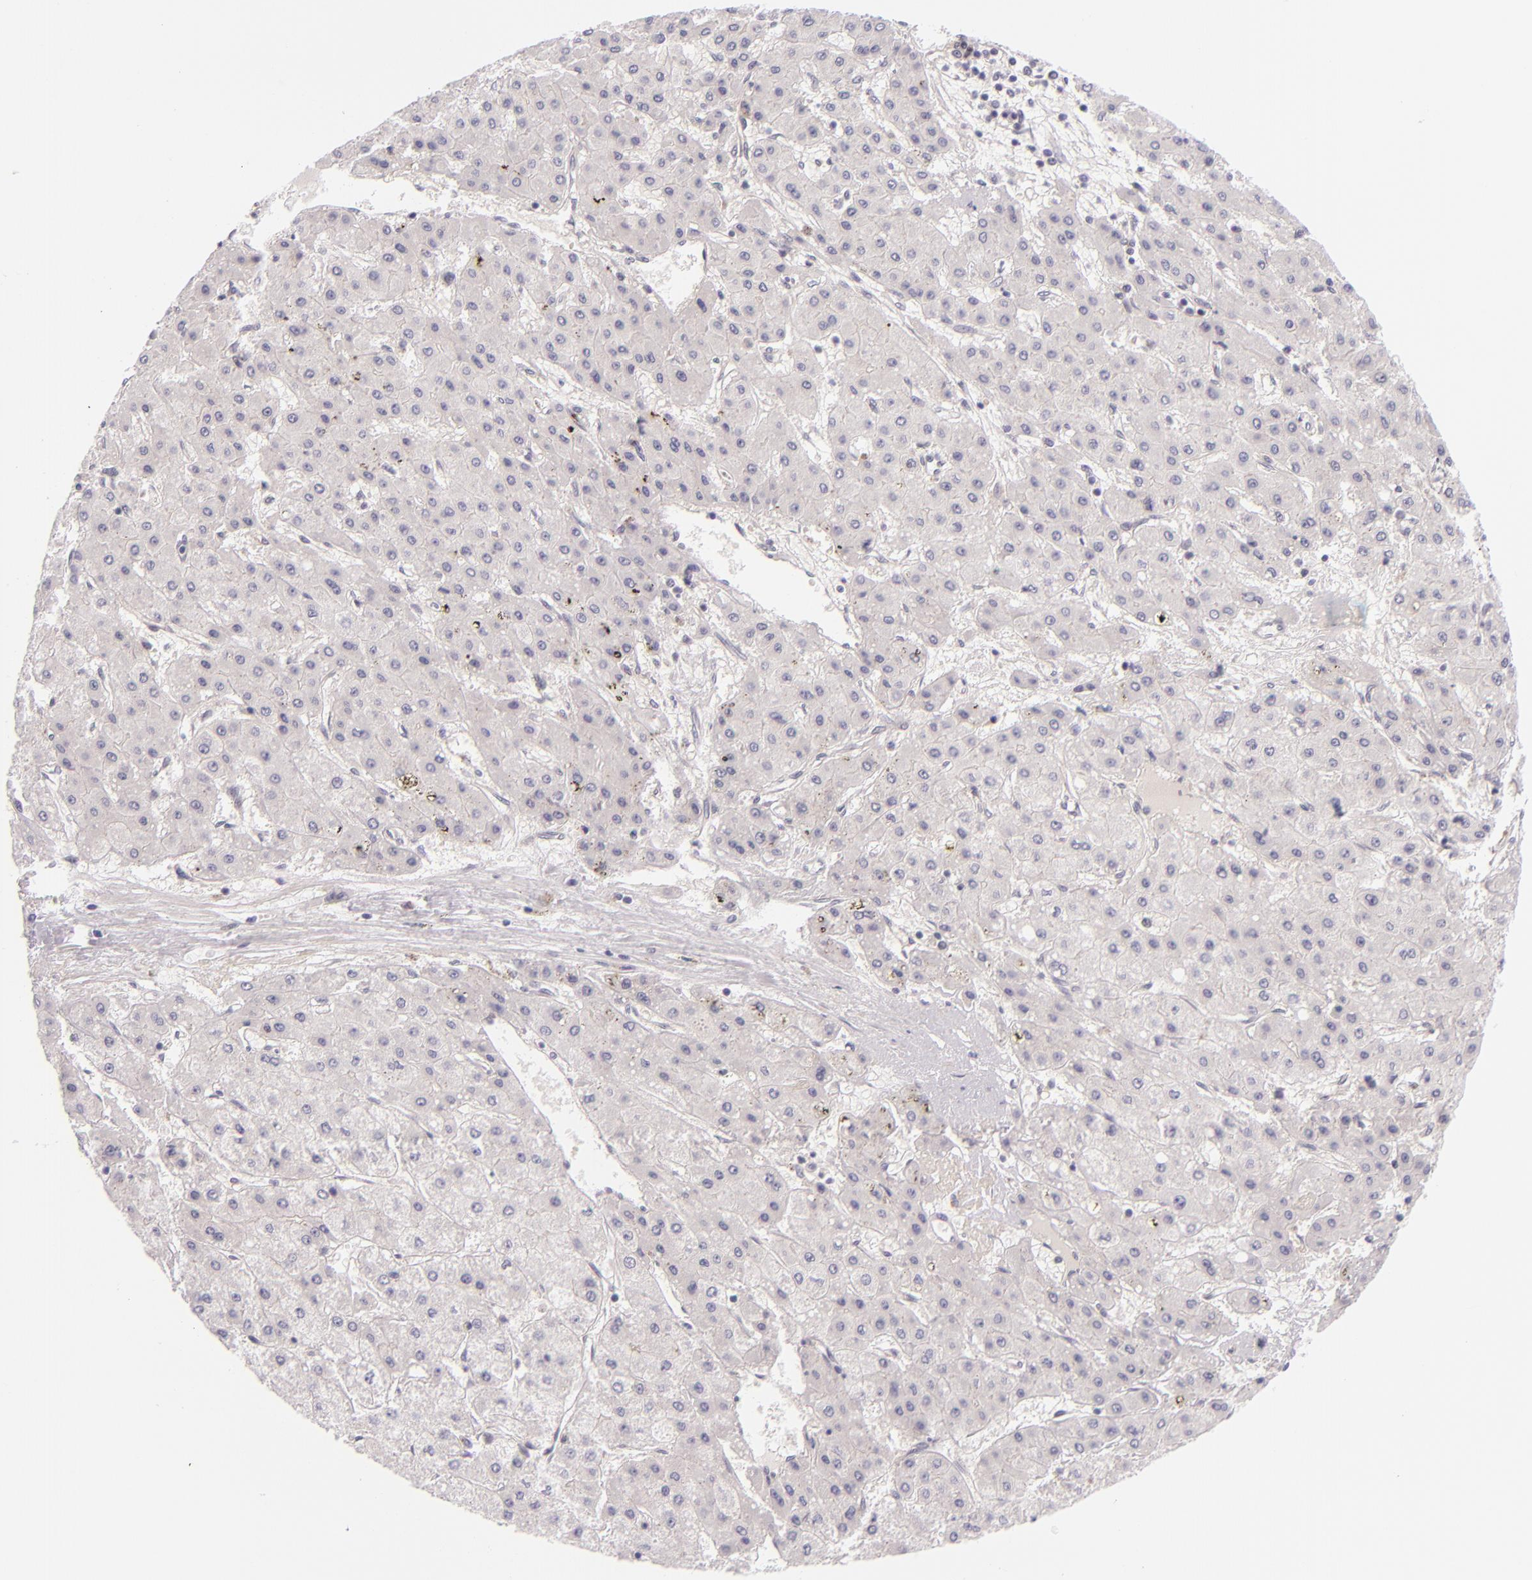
{"staining": {"intensity": "negative", "quantity": "none", "location": "none"}, "tissue": "liver cancer", "cell_type": "Tumor cells", "image_type": "cancer", "snomed": [{"axis": "morphology", "description": "Carcinoma, Hepatocellular, NOS"}, {"axis": "topography", "description": "Liver"}], "caption": "Liver hepatocellular carcinoma was stained to show a protein in brown. There is no significant positivity in tumor cells.", "gene": "BCL3", "patient": {"sex": "female", "age": 52}}